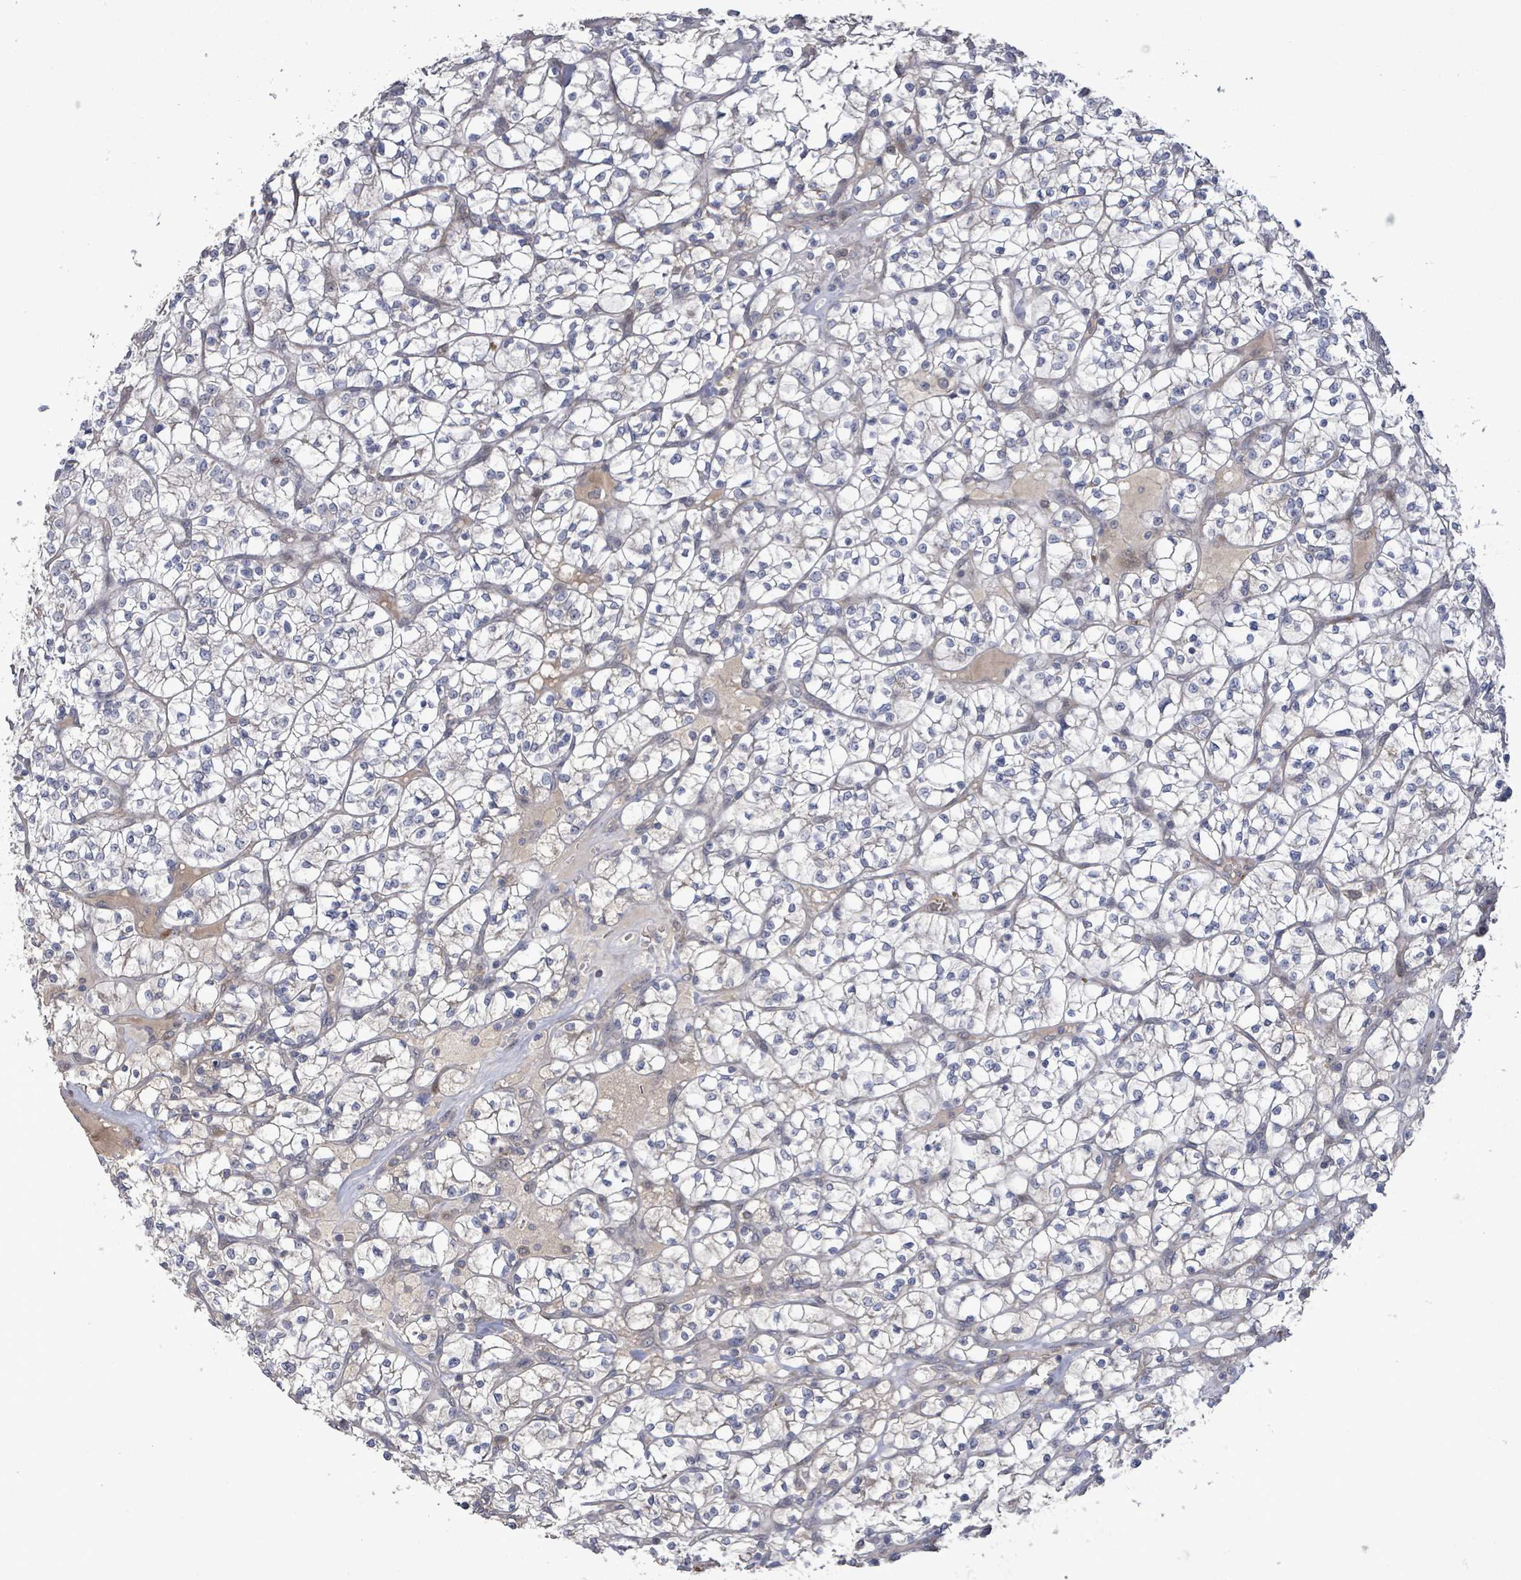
{"staining": {"intensity": "negative", "quantity": "none", "location": "none"}, "tissue": "renal cancer", "cell_type": "Tumor cells", "image_type": "cancer", "snomed": [{"axis": "morphology", "description": "Adenocarcinoma, NOS"}, {"axis": "topography", "description": "Kidney"}], "caption": "Renal cancer stained for a protein using immunohistochemistry demonstrates no expression tumor cells.", "gene": "SLIT3", "patient": {"sex": "female", "age": 64}}